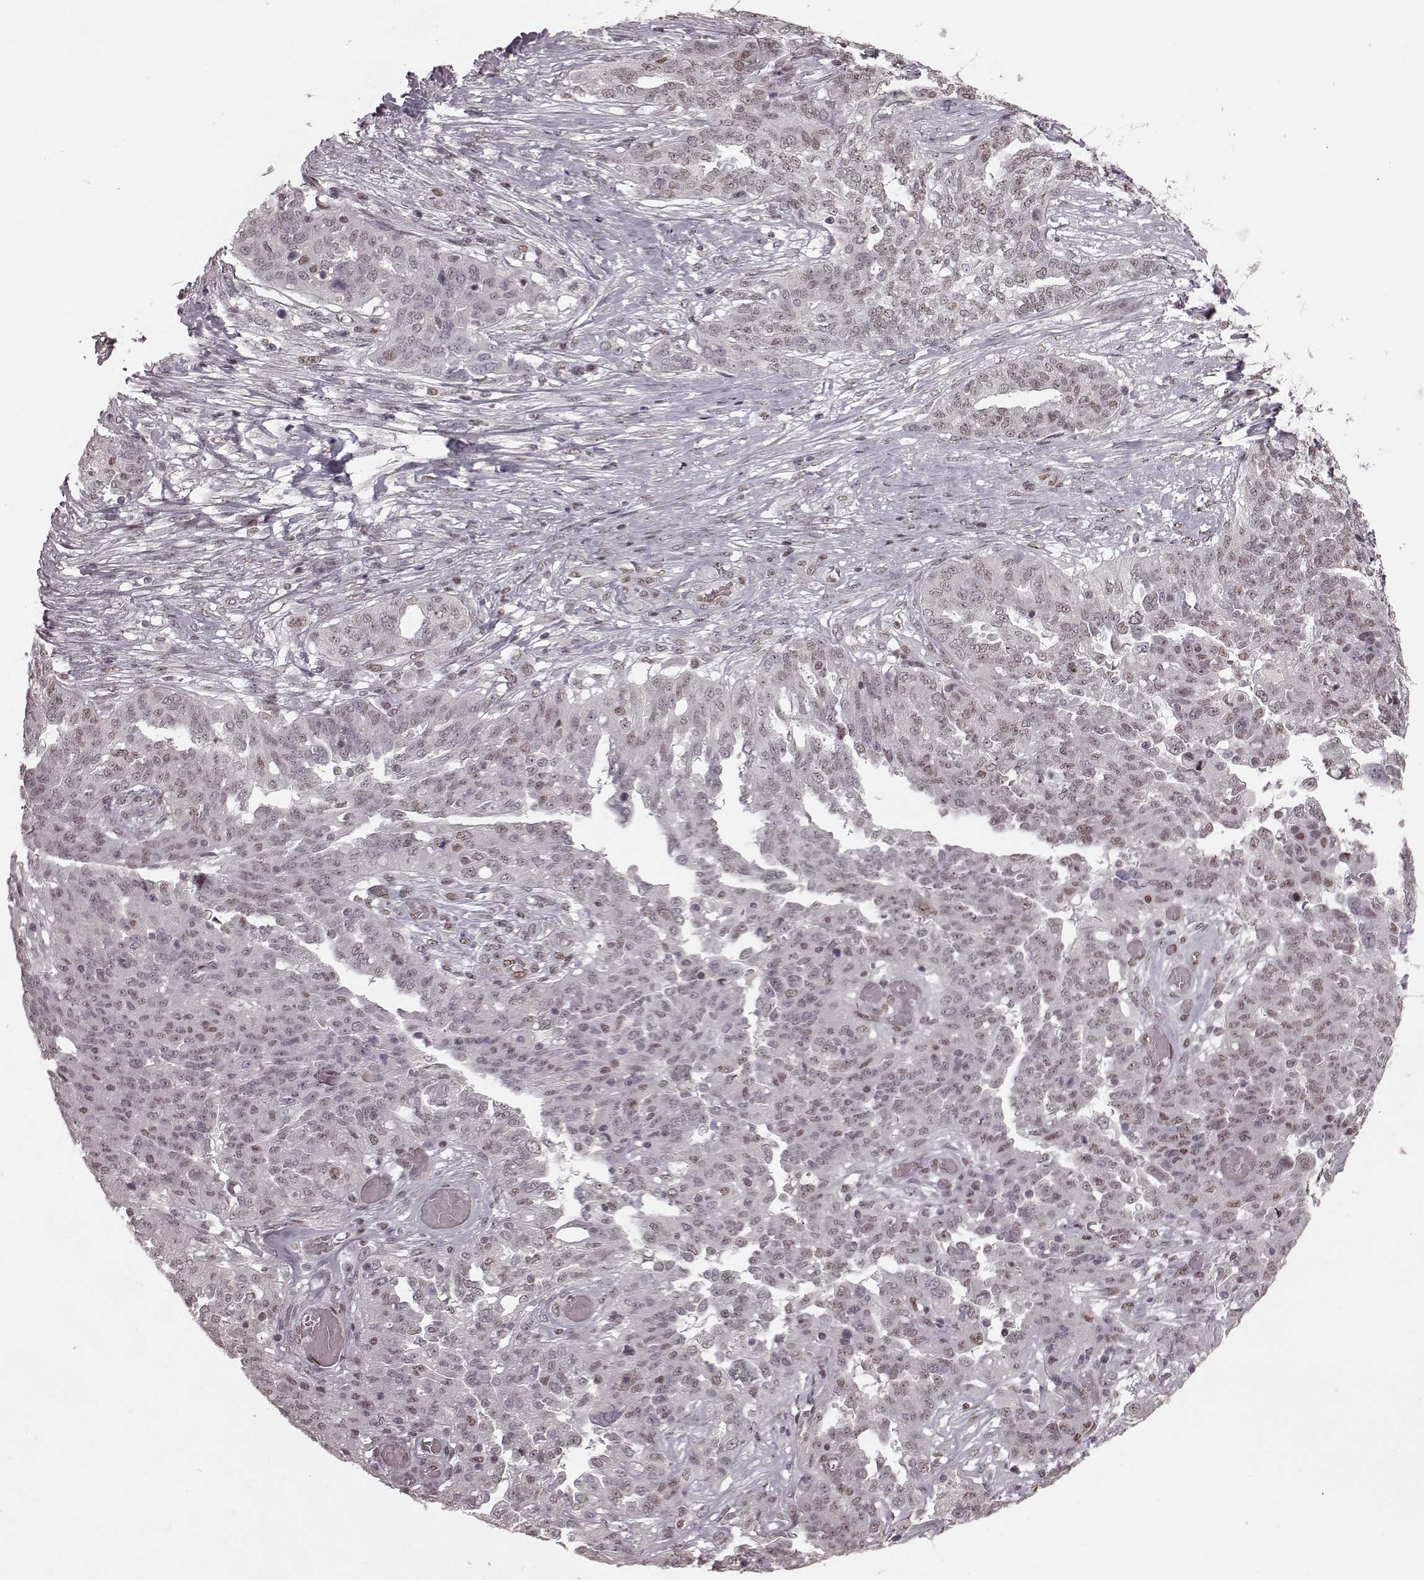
{"staining": {"intensity": "weak", "quantity": "25%-75%", "location": "nuclear"}, "tissue": "ovarian cancer", "cell_type": "Tumor cells", "image_type": "cancer", "snomed": [{"axis": "morphology", "description": "Cystadenocarcinoma, serous, NOS"}, {"axis": "topography", "description": "Ovary"}], "caption": "Ovarian cancer (serous cystadenocarcinoma) stained with DAB (3,3'-diaminobenzidine) IHC demonstrates low levels of weak nuclear expression in approximately 25%-75% of tumor cells.", "gene": "NR2C1", "patient": {"sex": "female", "age": 67}}